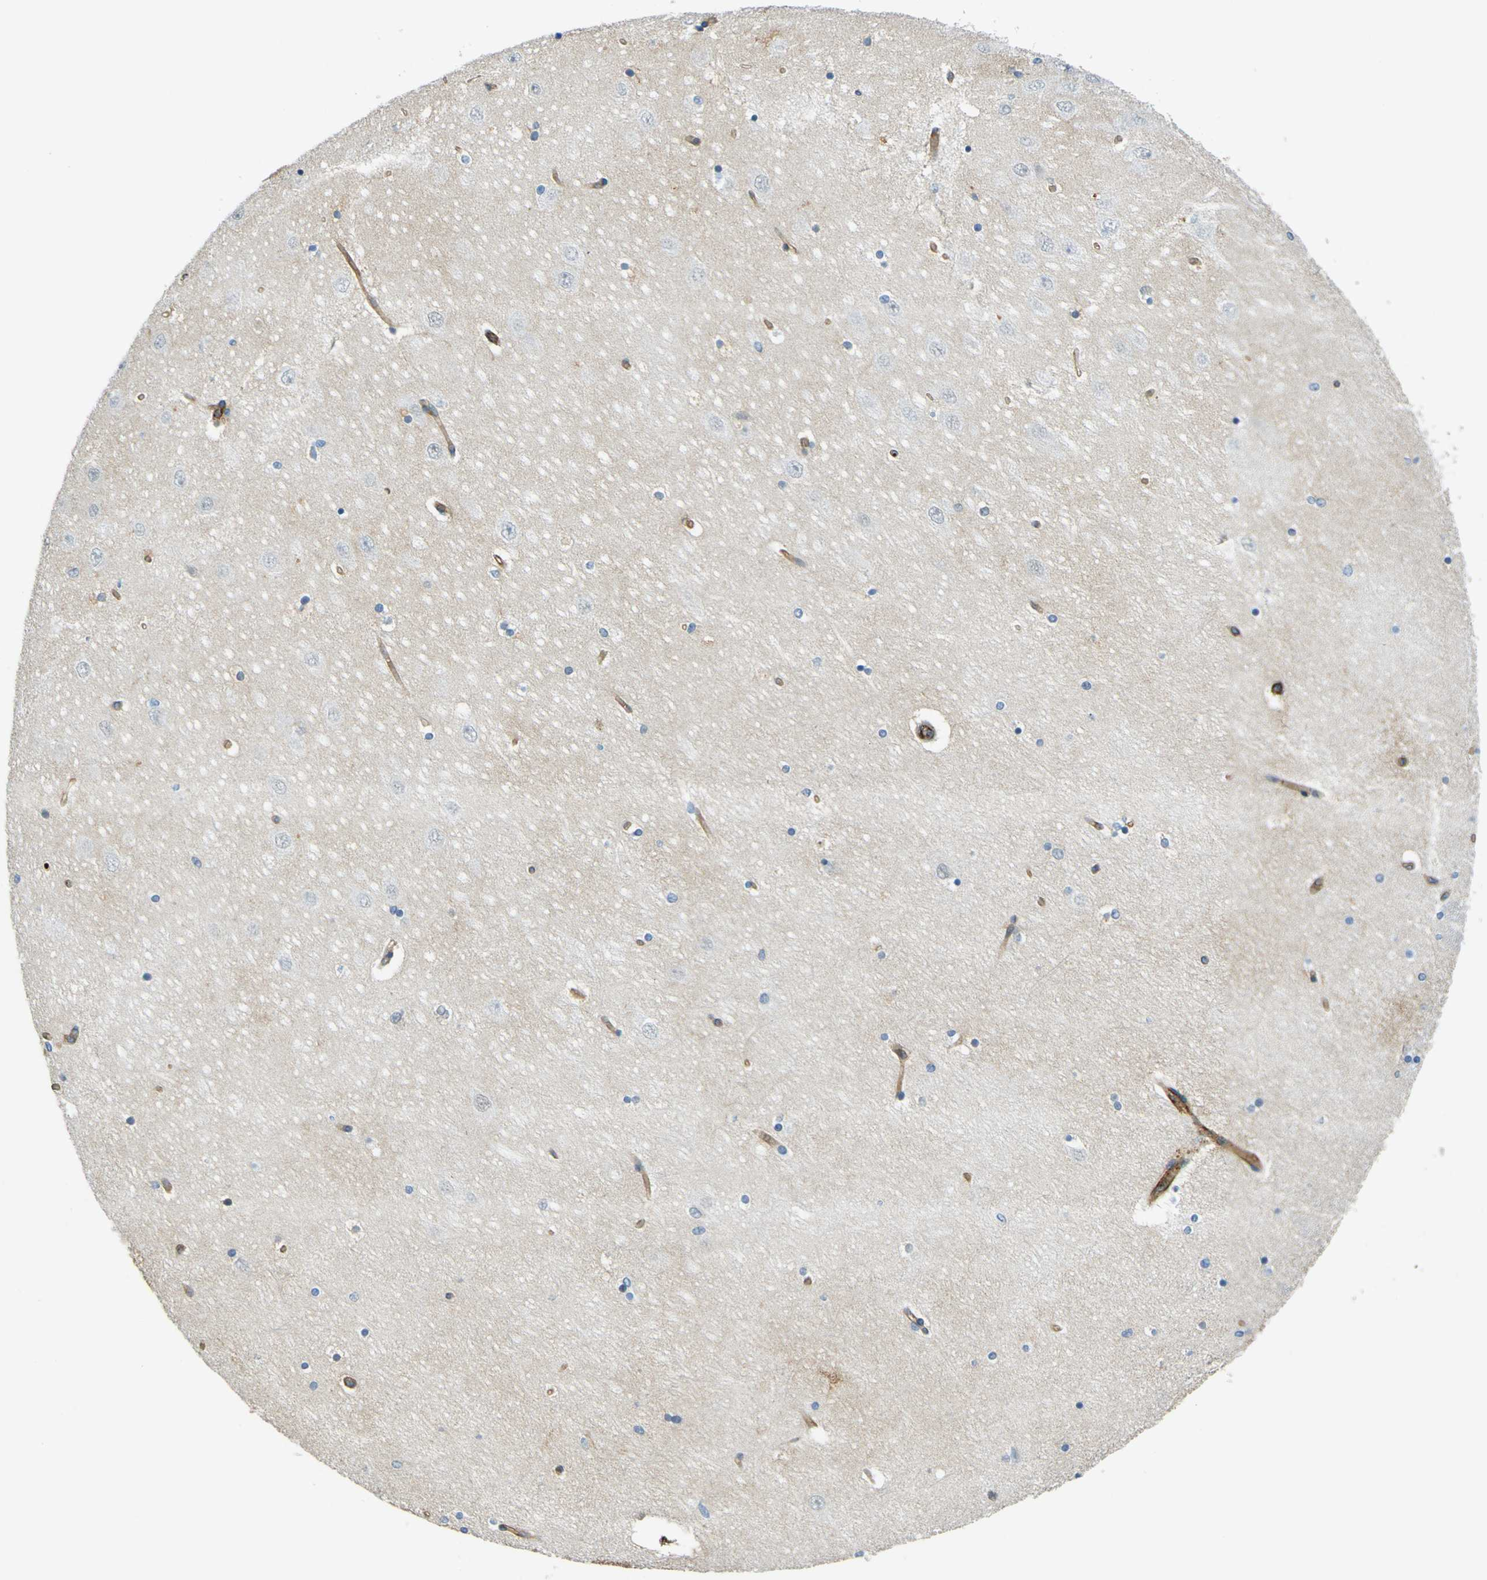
{"staining": {"intensity": "negative", "quantity": "none", "location": "none"}, "tissue": "hippocampus", "cell_type": "Glial cells", "image_type": "normal", "snomed": [{"axis": "morphology", "description": "Normal tissue, NOS"}, {"axis": "topography", "description": "Hippocampus"}], "caption": "This is a photomicrograph of immunohistochemistry (IHC) staining of normal hippocampus, which shows no expression in glial cells.", "gene": "PLXDC1", "patient": {"sex": "female", "age": 54}}